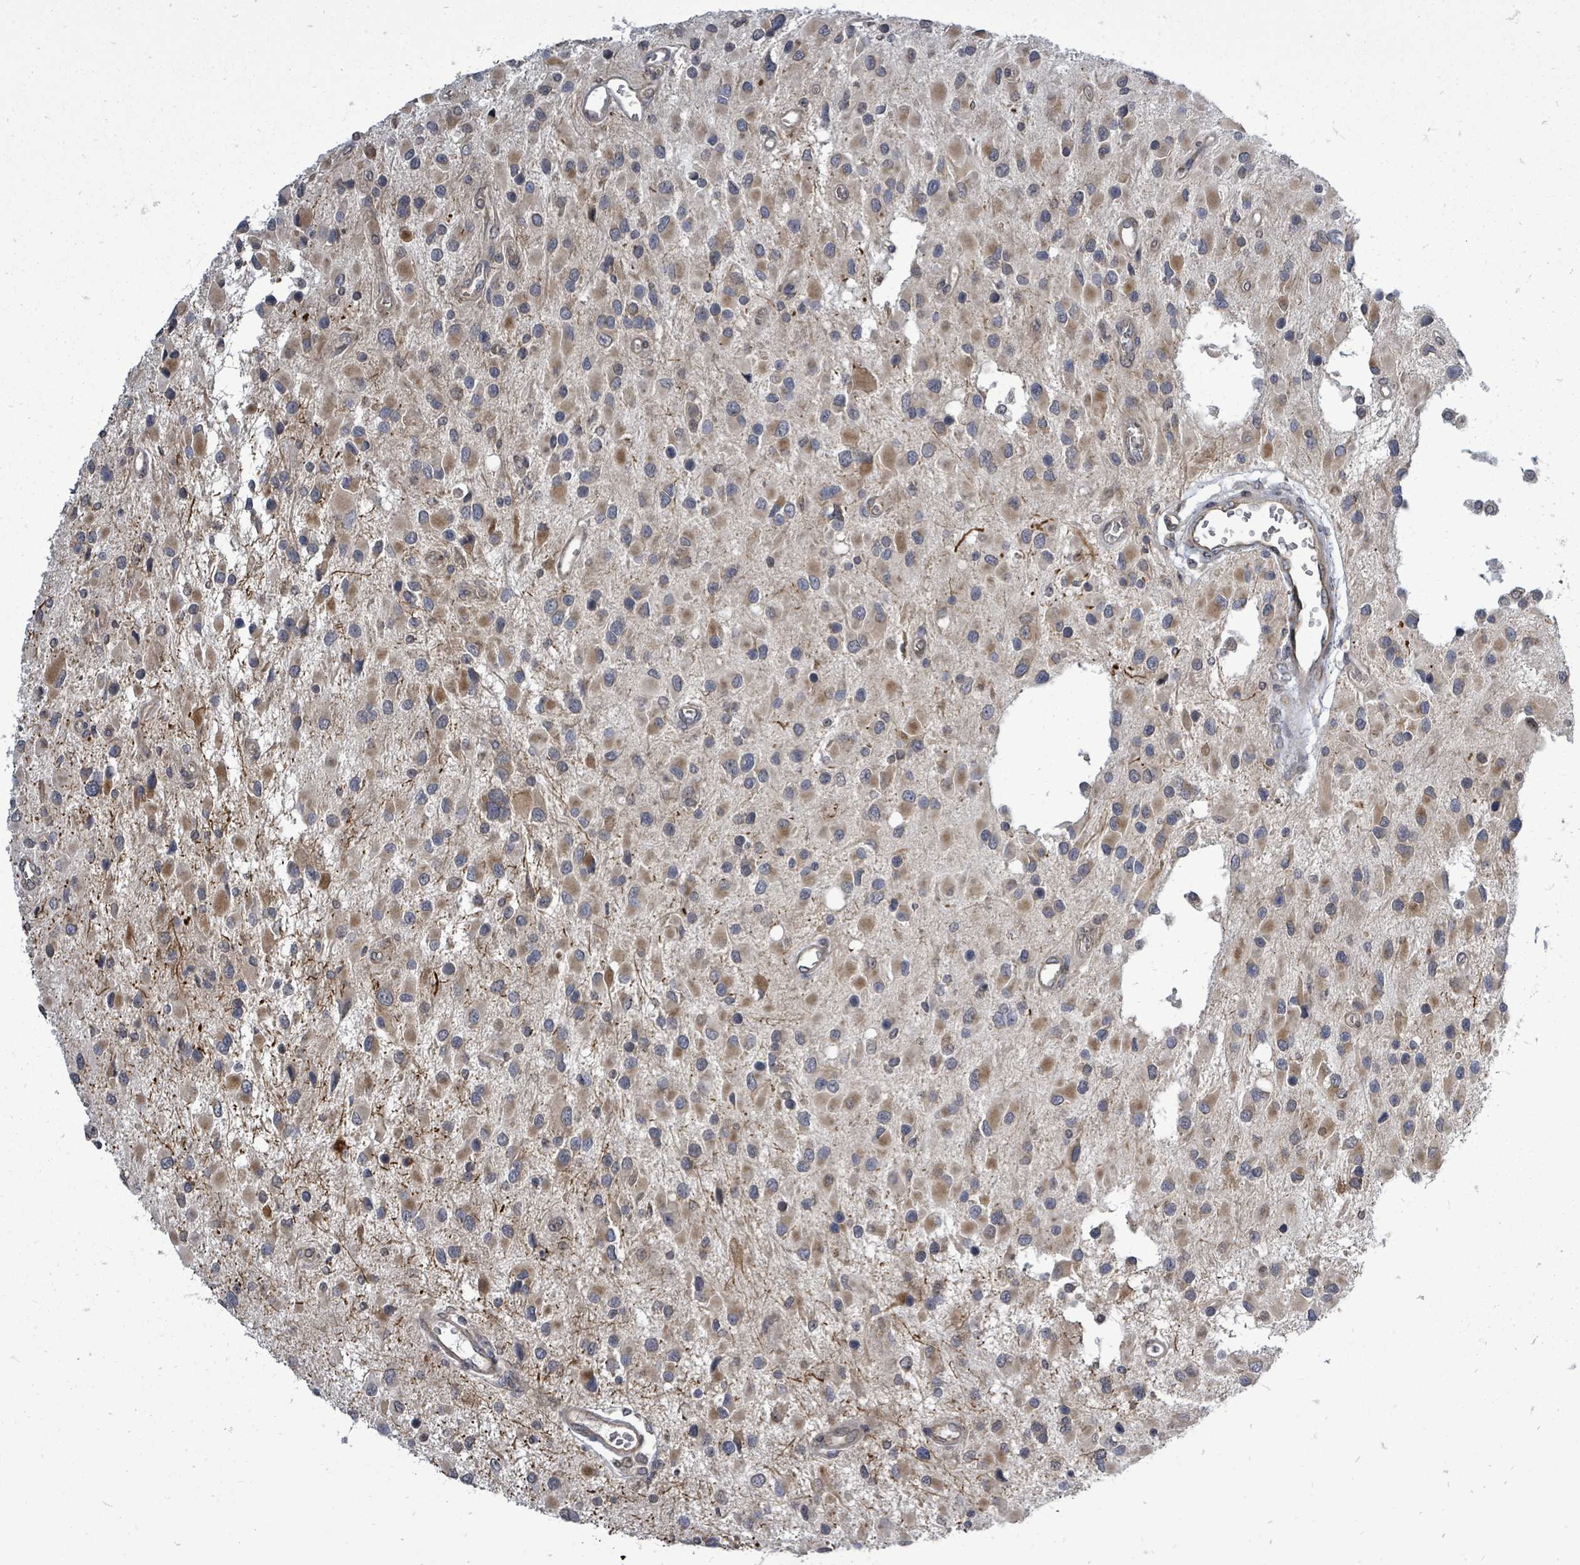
{"staining": {"intensity": "moderate", "quantity": ">75%", "location": "cytoplasmic/membranous"}, "tissue": "glioma", "cell_type": "Tumor cells", "image_type": "cancer", "snomed": [{"axis": "morphology", "description": "Glioma, malignant, High grade"}, {"axis": "topography", "description": "Brain"}], "caption": "Brown immunohistochemical staining in glioma shows moderate cytoplasmic/membranous positivity in approximately >75% of tumor cells. (DAB = brown stain, brightfield microscopy at high magnification).", "gene": "RALGAPB", "patient": {"sex": "male", "age": 53}}